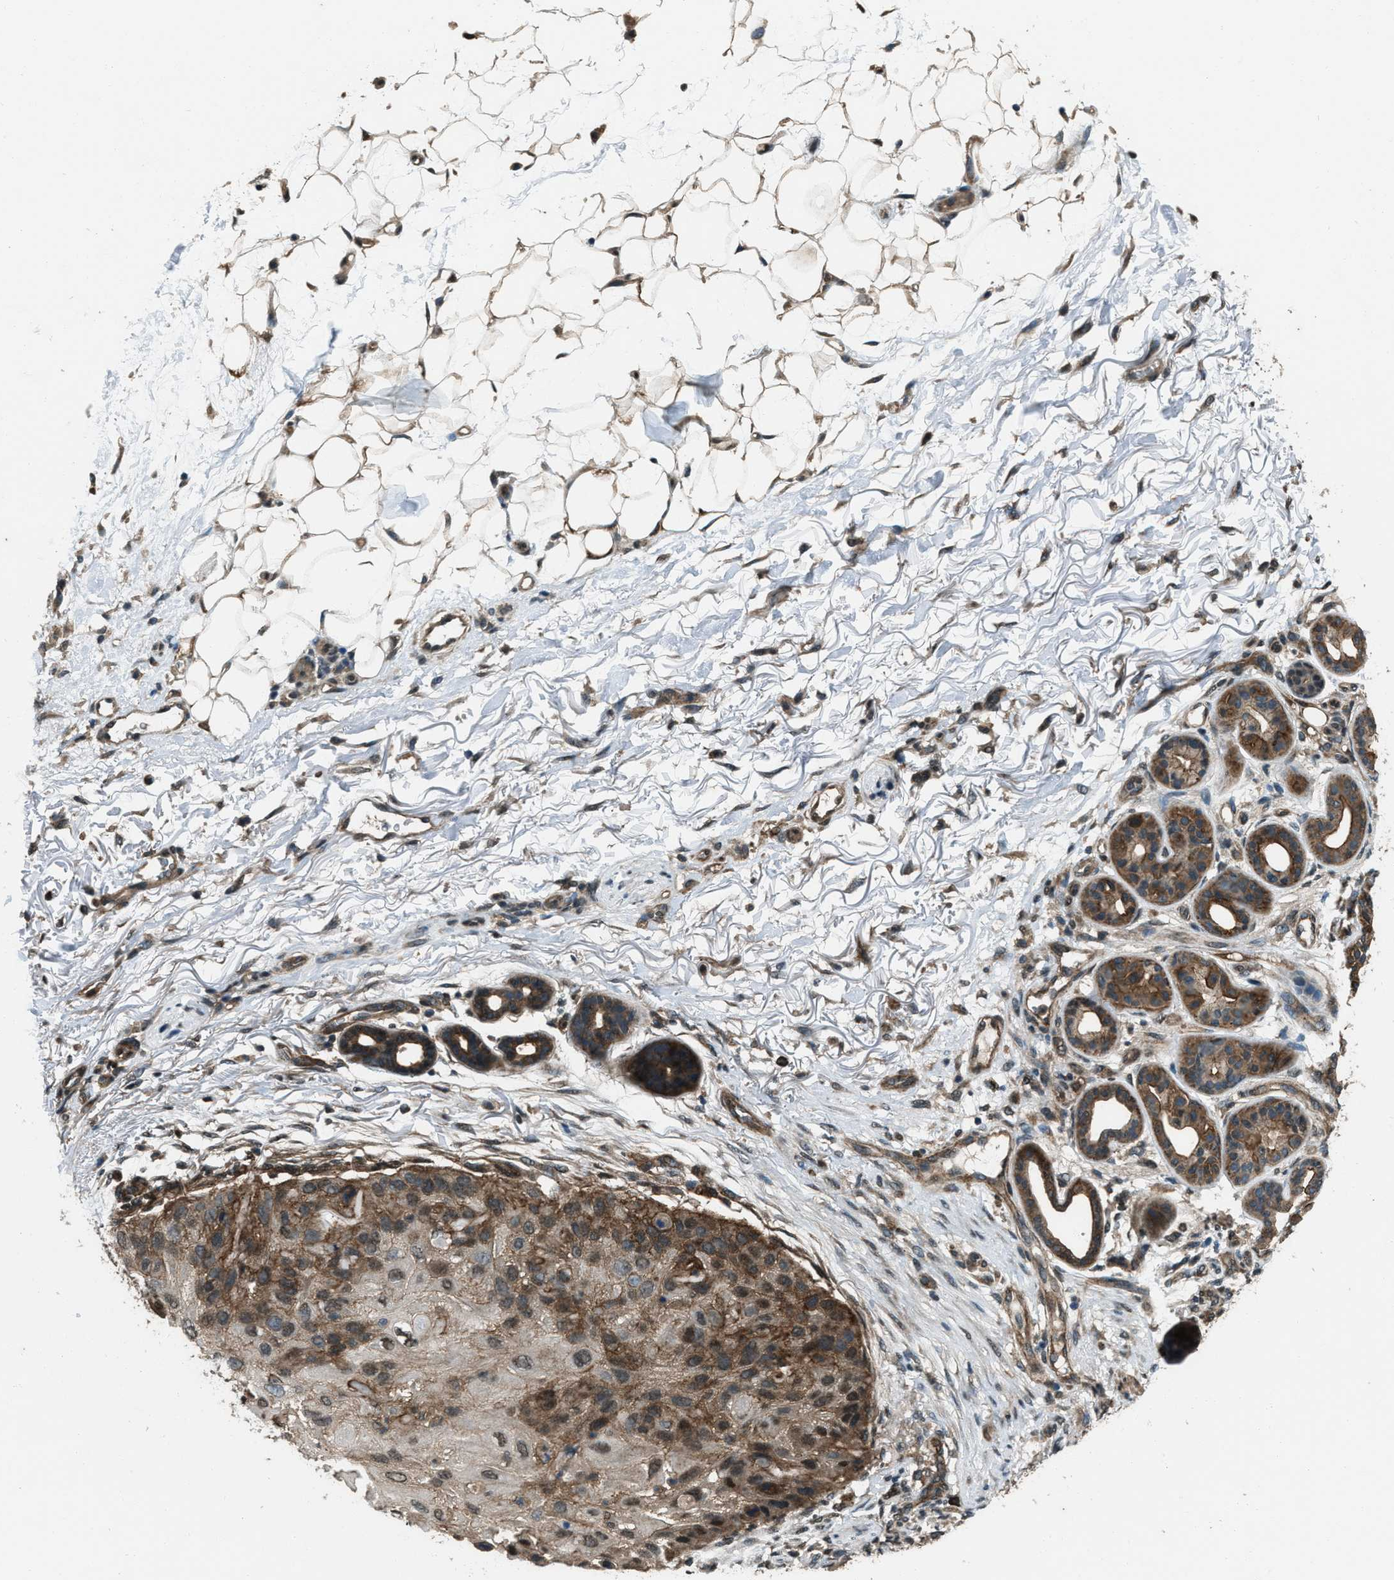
{"staining": {"intensity": "moderate", "quantity": ">75%", "location": "cytoplasmic/membranous"}, "tissue": "skin cancer", "cell_type": "Tumor cells", "image_type": "cancer", "snomed": [{"axis": "morphology", "description": "Squamous cell carcinoma, NOS"}, {"axis": "topography", "description": "Skin"}], "caption": "Squamous cell carcinoma (skin) stained with IHC exhibits moderate cytoplasmic/membranous expression in approximately >75% of tumor cells. The staining was performed using DAB (3,3'-diaminobenzidine) to visualize the protein expression in brown, while the nuclei were stained in blue with hematoxylin (Magnification: 20x).", "gene": "SVIL", "patient": {"sex": "female", "age": 77}}